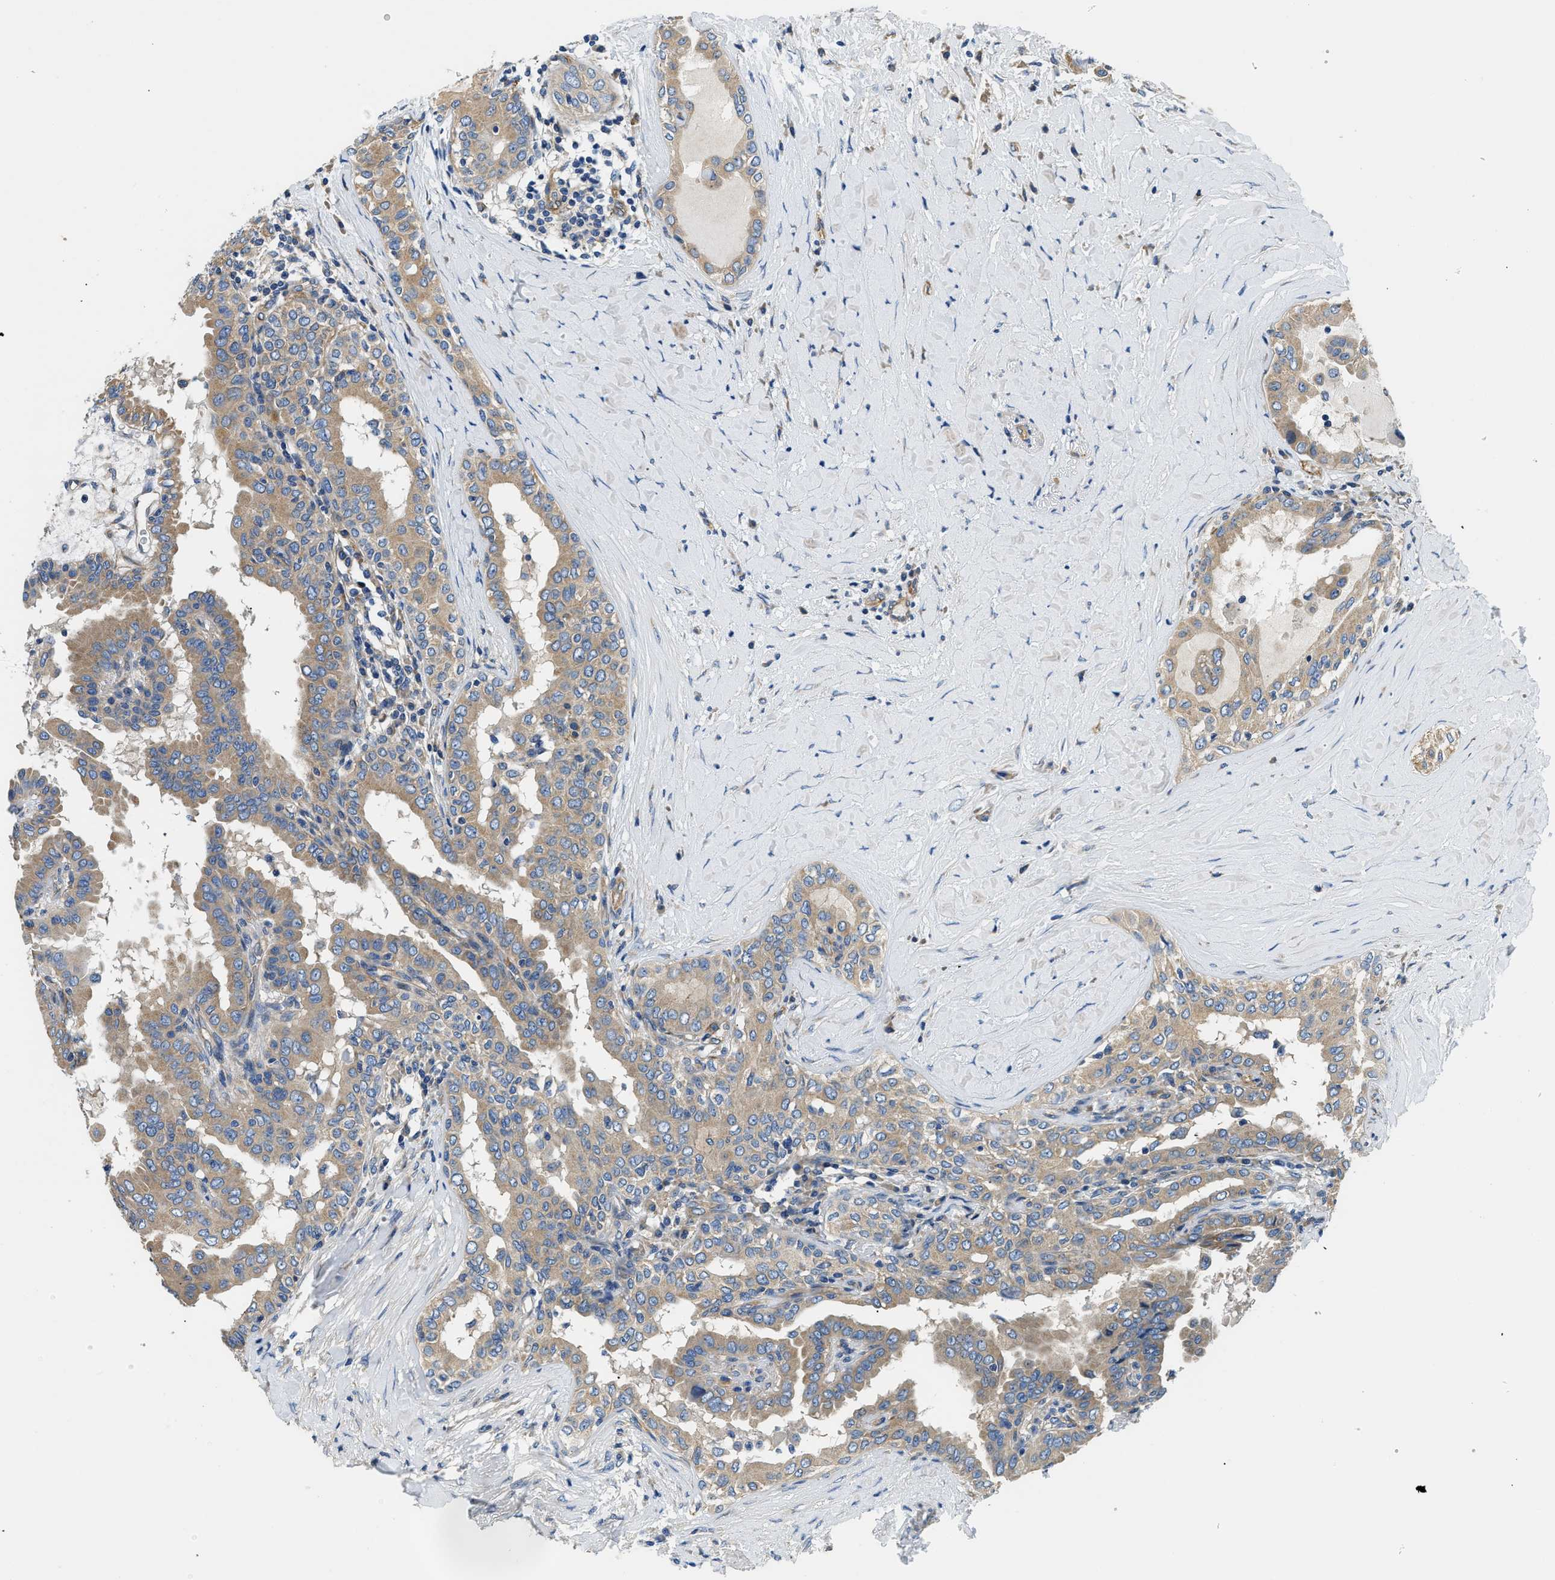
{"staining": {"intensity": "moderate", "quantity": ">75%", "location": "cytoplasmic/membranous"}, "tissue": "thyroid cancer", "cell_type": "Tumor cells", "image_type": "cancer", "snomed": [{"axis": "morphology", "description": "Papillary adenocarcinoma, NOS"}, {"axis": "topography", "description": "Thyroid gland"}], "caption": "IHC of papillary adenocarcinoma (thyroid) demonstrates medium levels of moderate cytoplasmic/membranous expression in about >75% of tumor cells.", "gene": "CSDE1", "patient": {"sex": "male", "age": 33}}